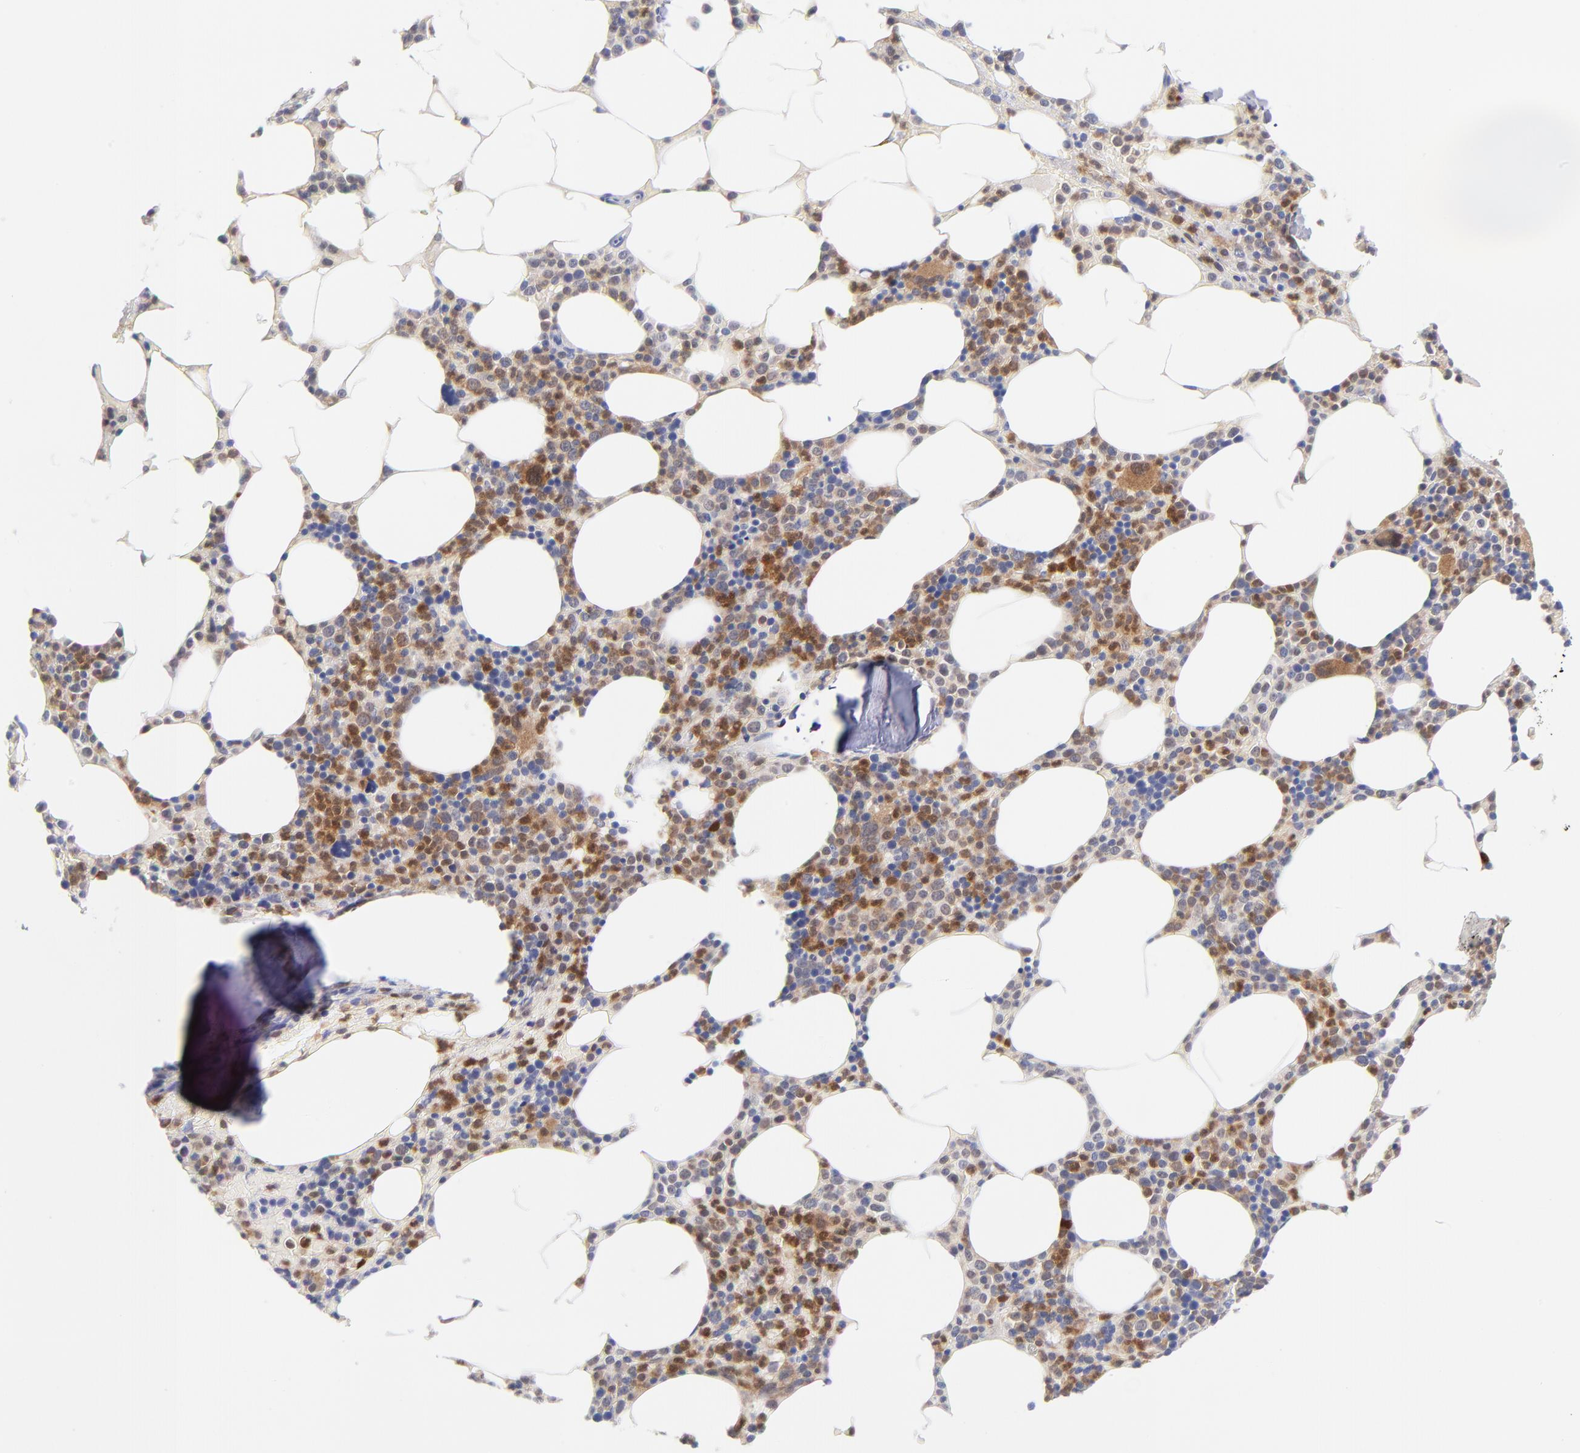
{"staining": {"intensity": "moderate", "quantity": "25%-75%", "location": "nuclear"}, "tissue": "bone marrow", "cell_type": "Hematopoietic cells", "image_type": "normal", "snomed": [{"axis": "morphology", "description": "Normal tissue, NOS"}, {"axis": "topography", "description": "Bone marrow"}], "caption": "Bone marrow stained with DAB (3,3'-diaminobenzidine) immunohistochemistry (IHC) shows medium levels of moderate nuclear expression in about 25%-75% of hematopoietic cells. (IHC, brightfield microscopy, high magnification).", "gene": "BID", "patient": {"sex": "female", "age": 66}}